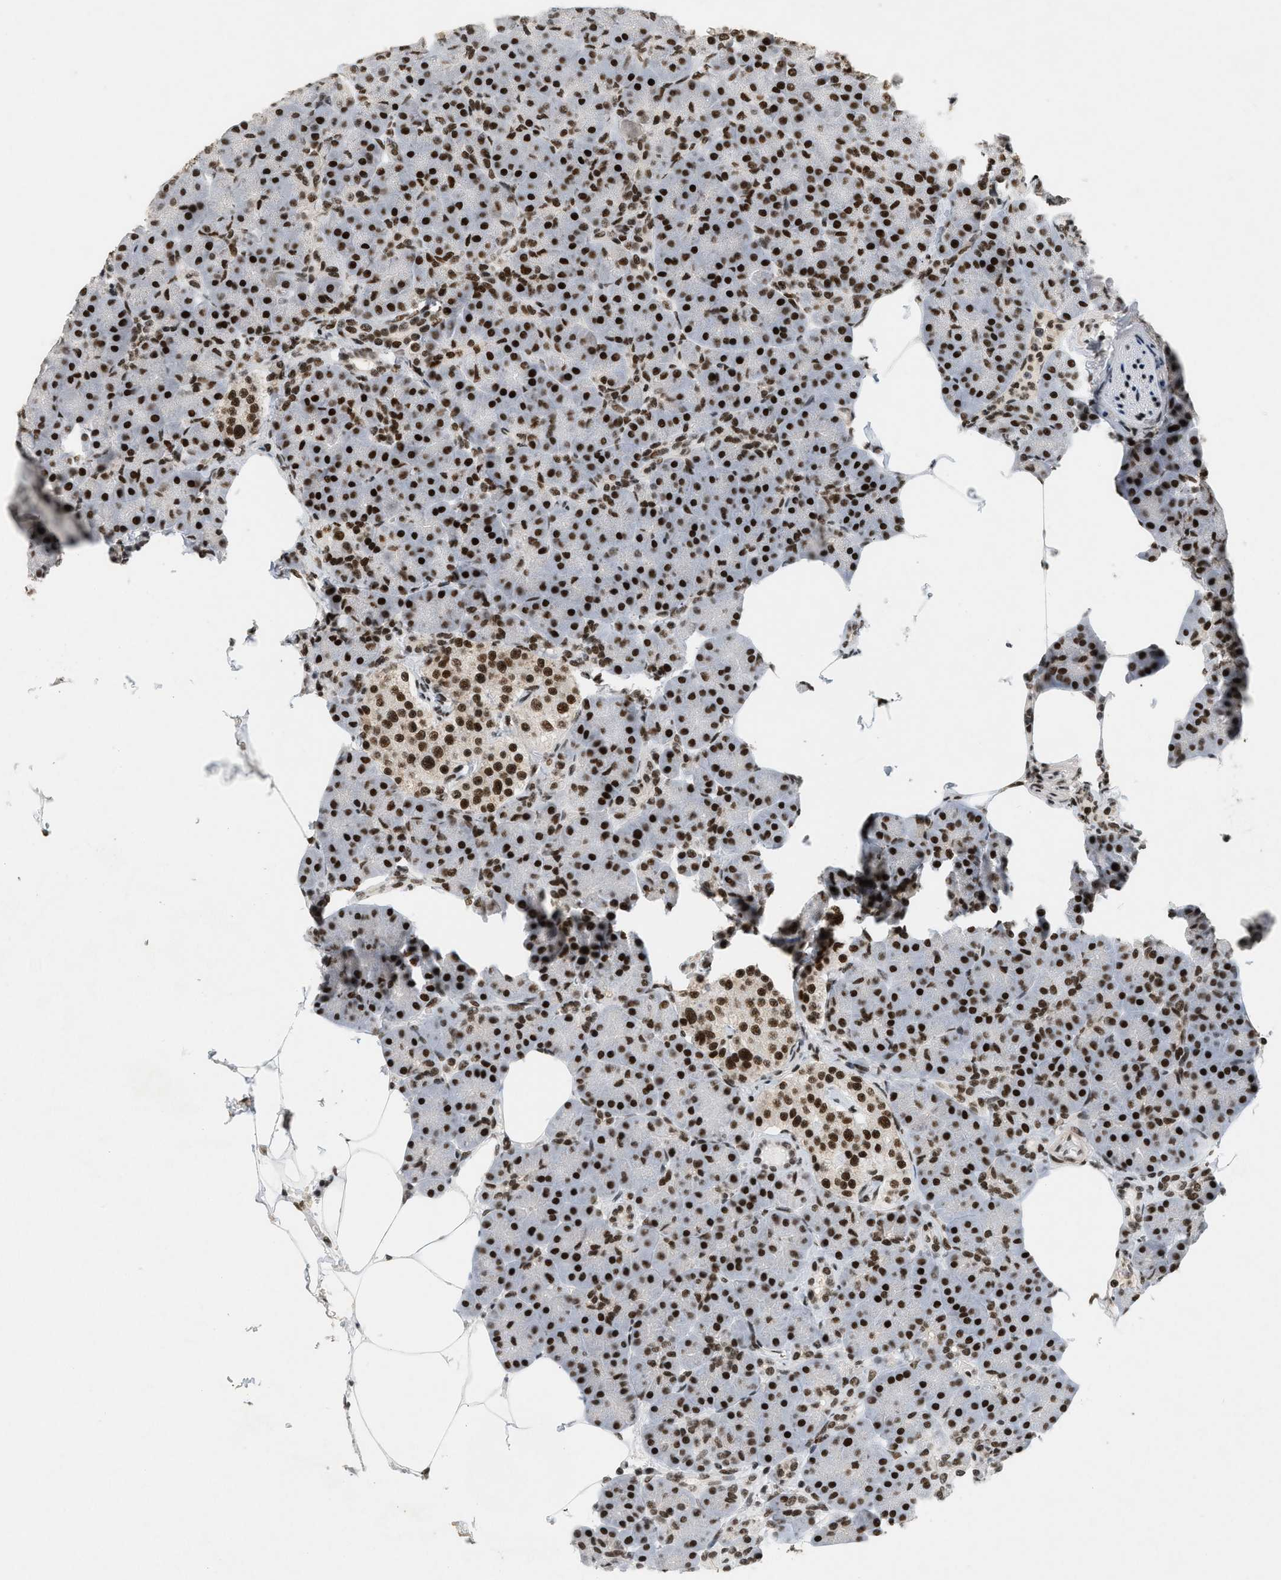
{"staining": {"intensity": "strong", "quantity": ">75%", "location": "nuclear"}, "tissue": "pancreas", "cell_type": "Exocrine glandular cells", "image_type": "normal", "snomed": [{"axis": "morphology", "description": "Normal tissue, NOS"}, {"axis": "topography", "description": "Pancreas"}], "caption": "Protein expression analysis of unremarkable pancreas displays strong nuclear positivity in about >75% of exocrine glandular cells. The protein of interest is shown in brown color, while the nuclei are stained blue.", "gene": "SMARCB1", "patient": {"sex": "female", "age": 70}}